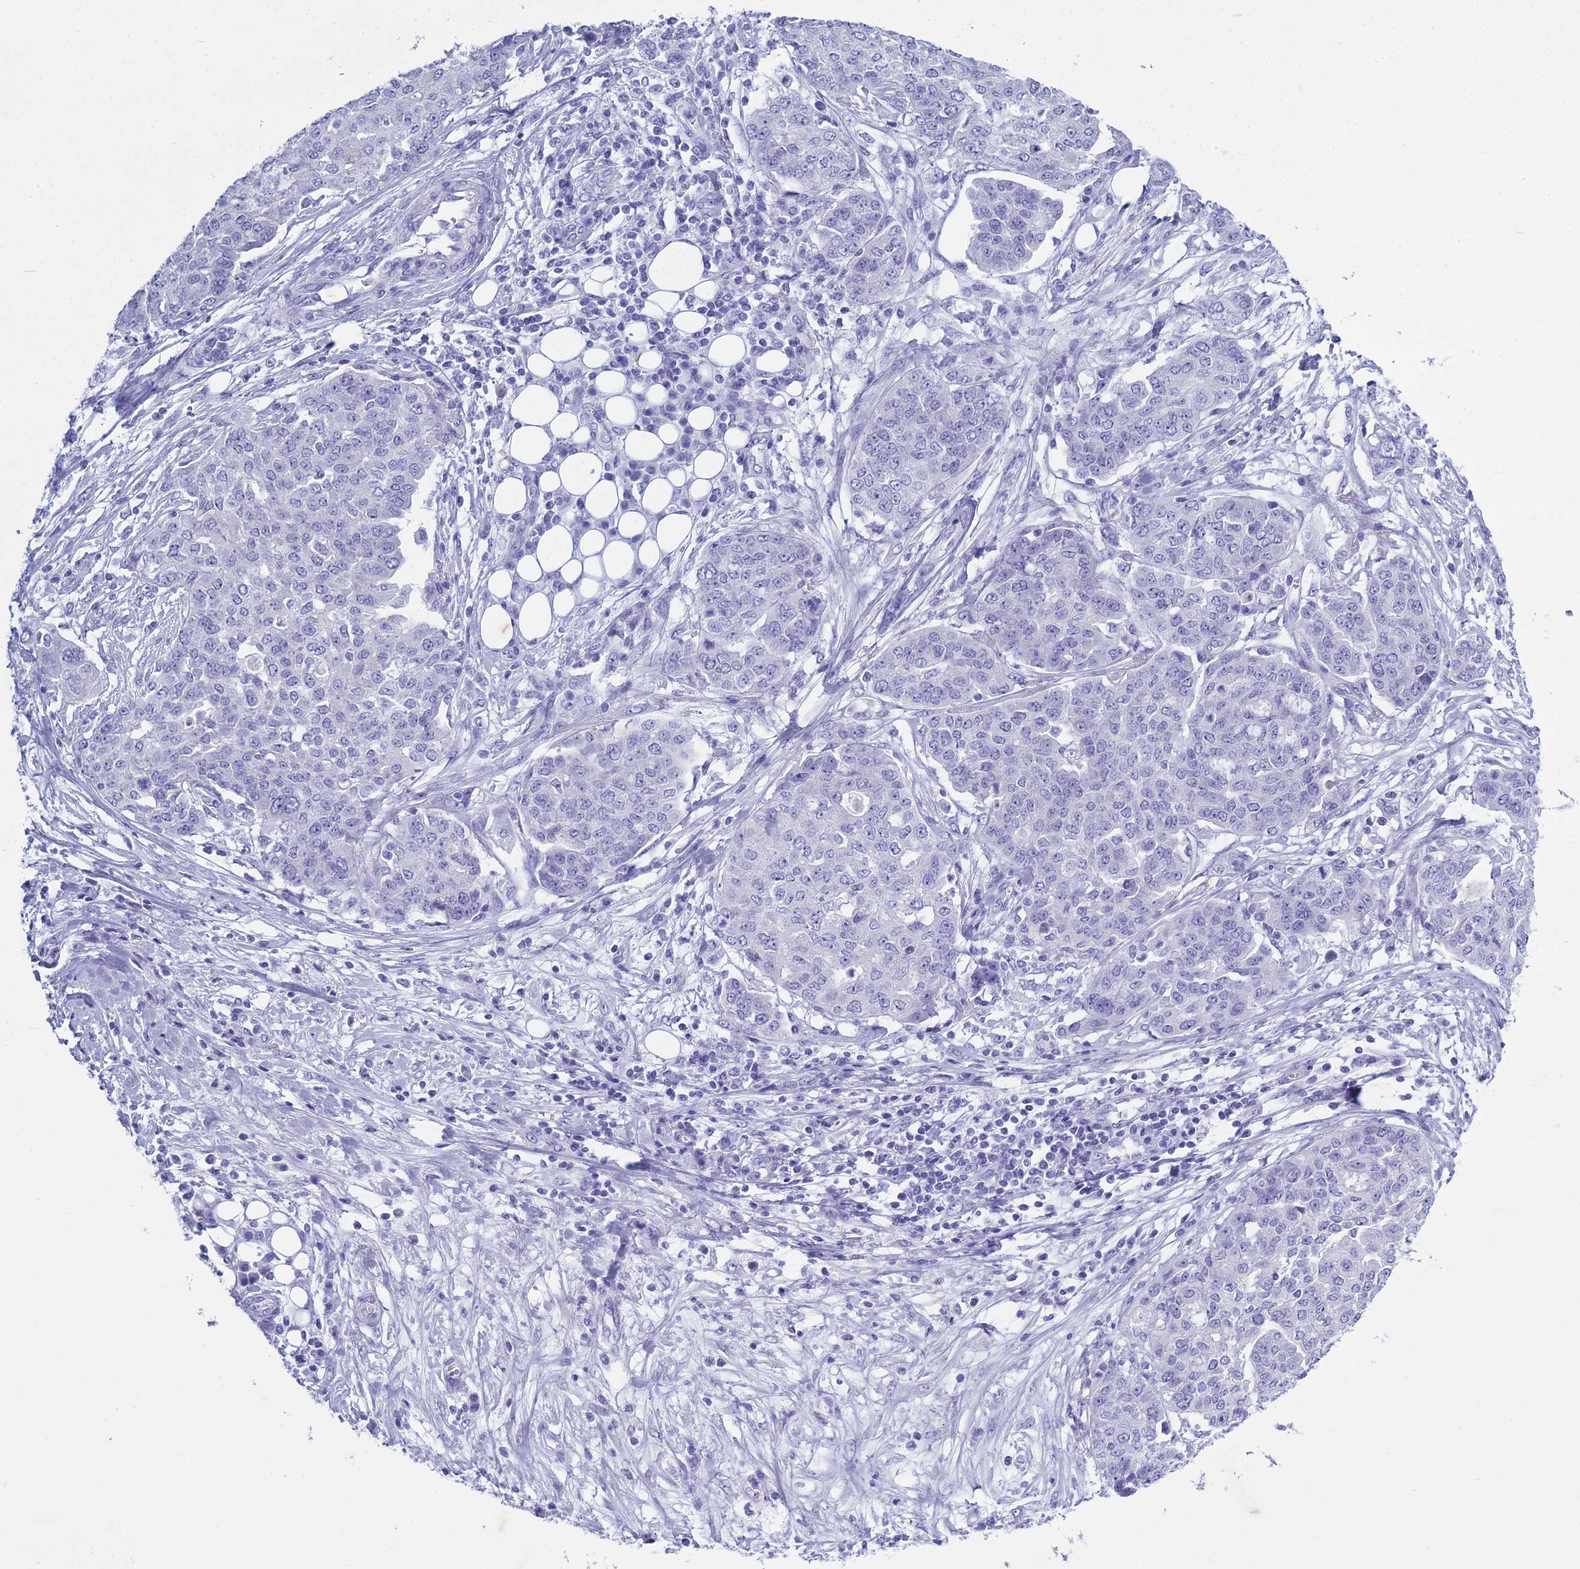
{"staining": {"intensity": "negative", "quantity": "none", "location": "none"}, "tissue": "ovarian cancer", "cell_type": "Tumor cells", "image_type": "cancer", "snomed": [{"axis": "morphology", "description": "Cystadenocarcinoma, serous, NOS"}, {"axis": "topography", "description": "Soft tissue"}, {"axis": "topography", "description": "Ovary"}], "caption": "Human serous cystadenocarcinoma (ovarian) stained for a protein using immunohistochemistry (IHC) shows no expression in tumor cells.", "gene": "HMGB4", "patient": {"sex": "female", "age": 57}}